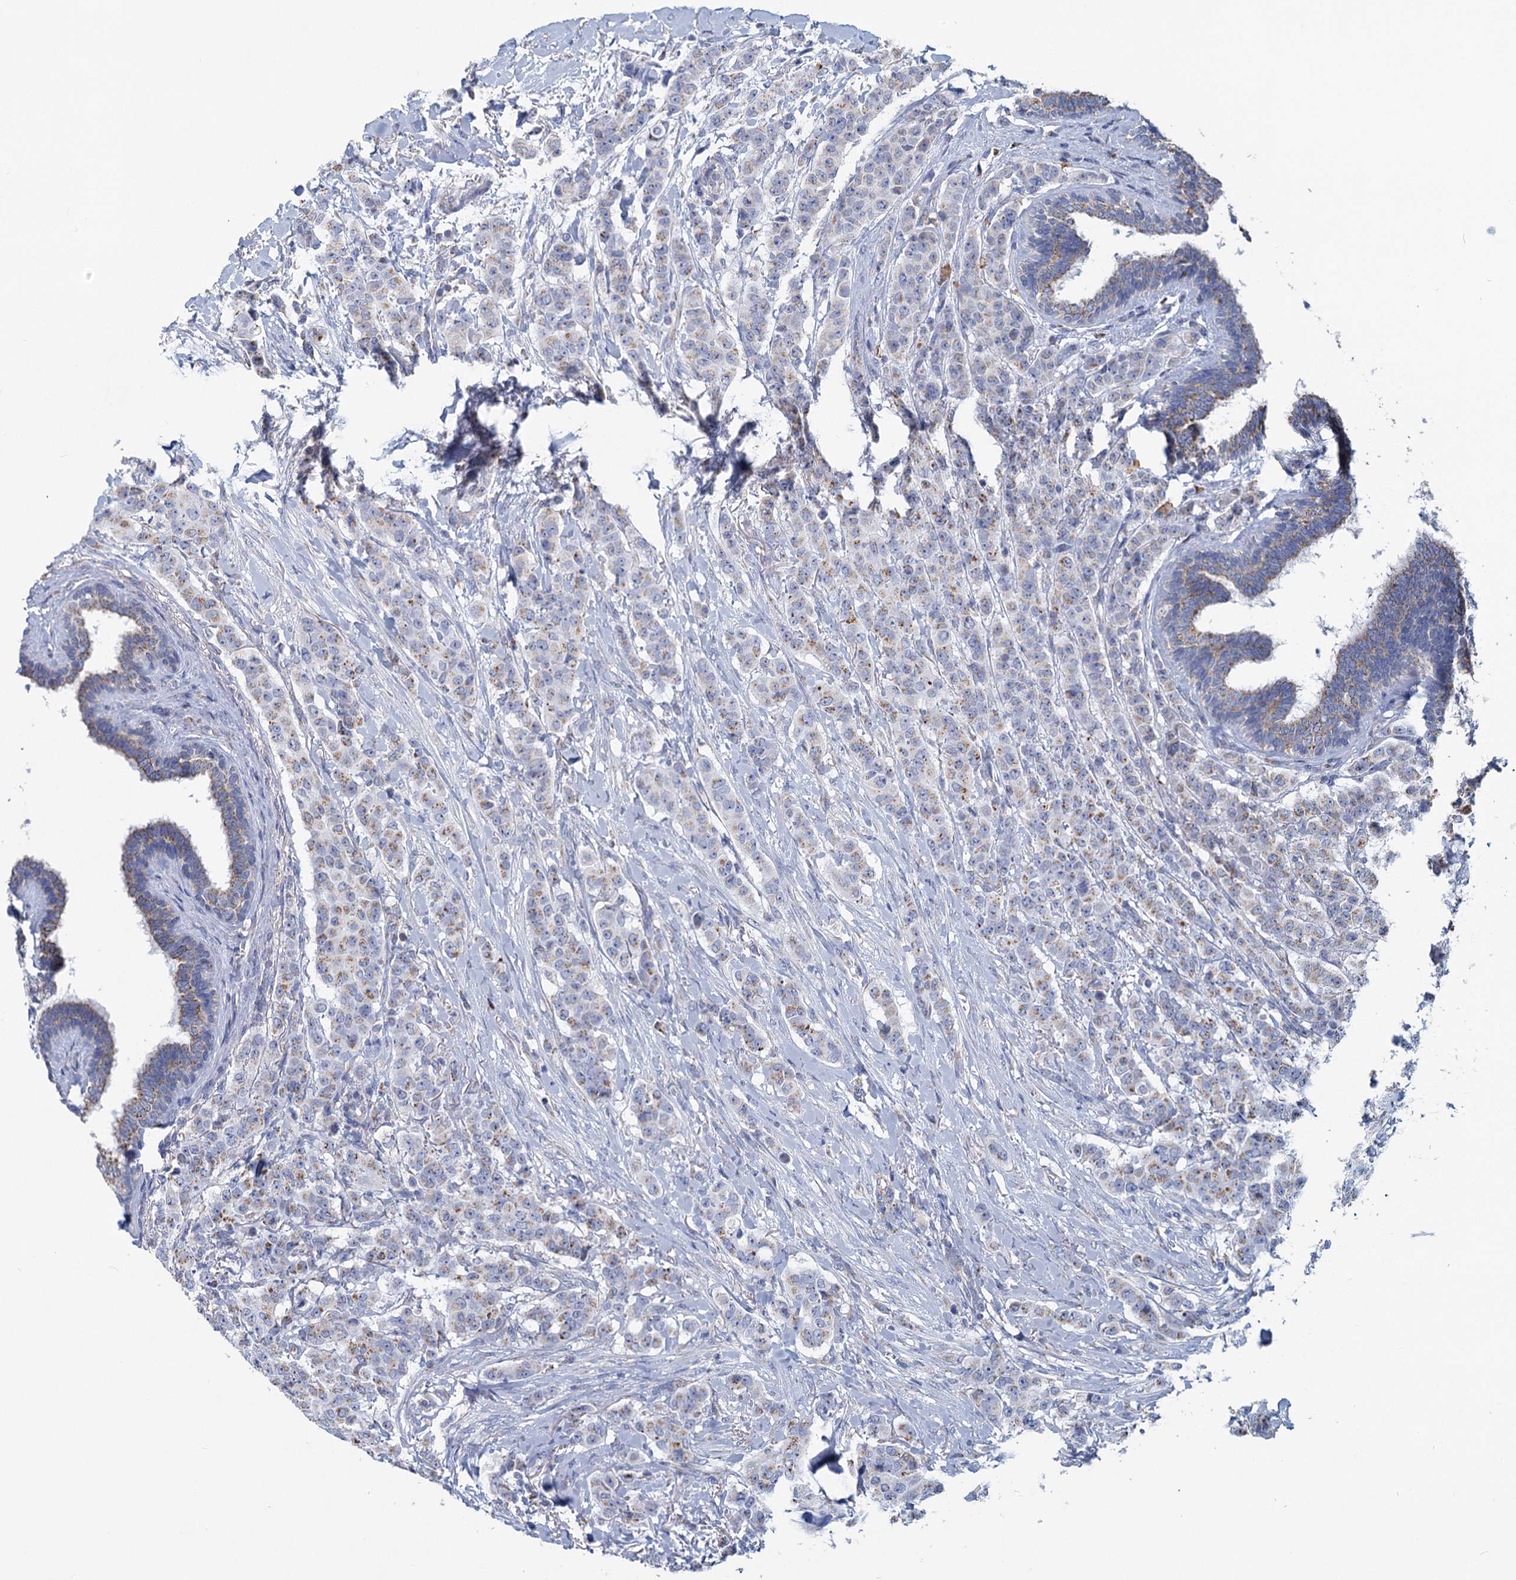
{"staining": {"intensity": "moderate", "quantity": "25%-75%", "location": "cytoplasmic/membranous"}, "tissue": "breast cancer", "cell_type": "Tumor cells", "image_type": "cancer", "snomed": [{"axis": "morphology", "description": "Duct carcinoma"}, {"axis": "topography", "description": "Breast"}], "caption": "A medium amount of moderate cytoplasmic/membranous expression is present in approximately 25%-75% of tumor cells in breast intraductal carcinoma tissue.", "gene": "NDUFC2", "patient": {"sex": "female", "age": 40}}